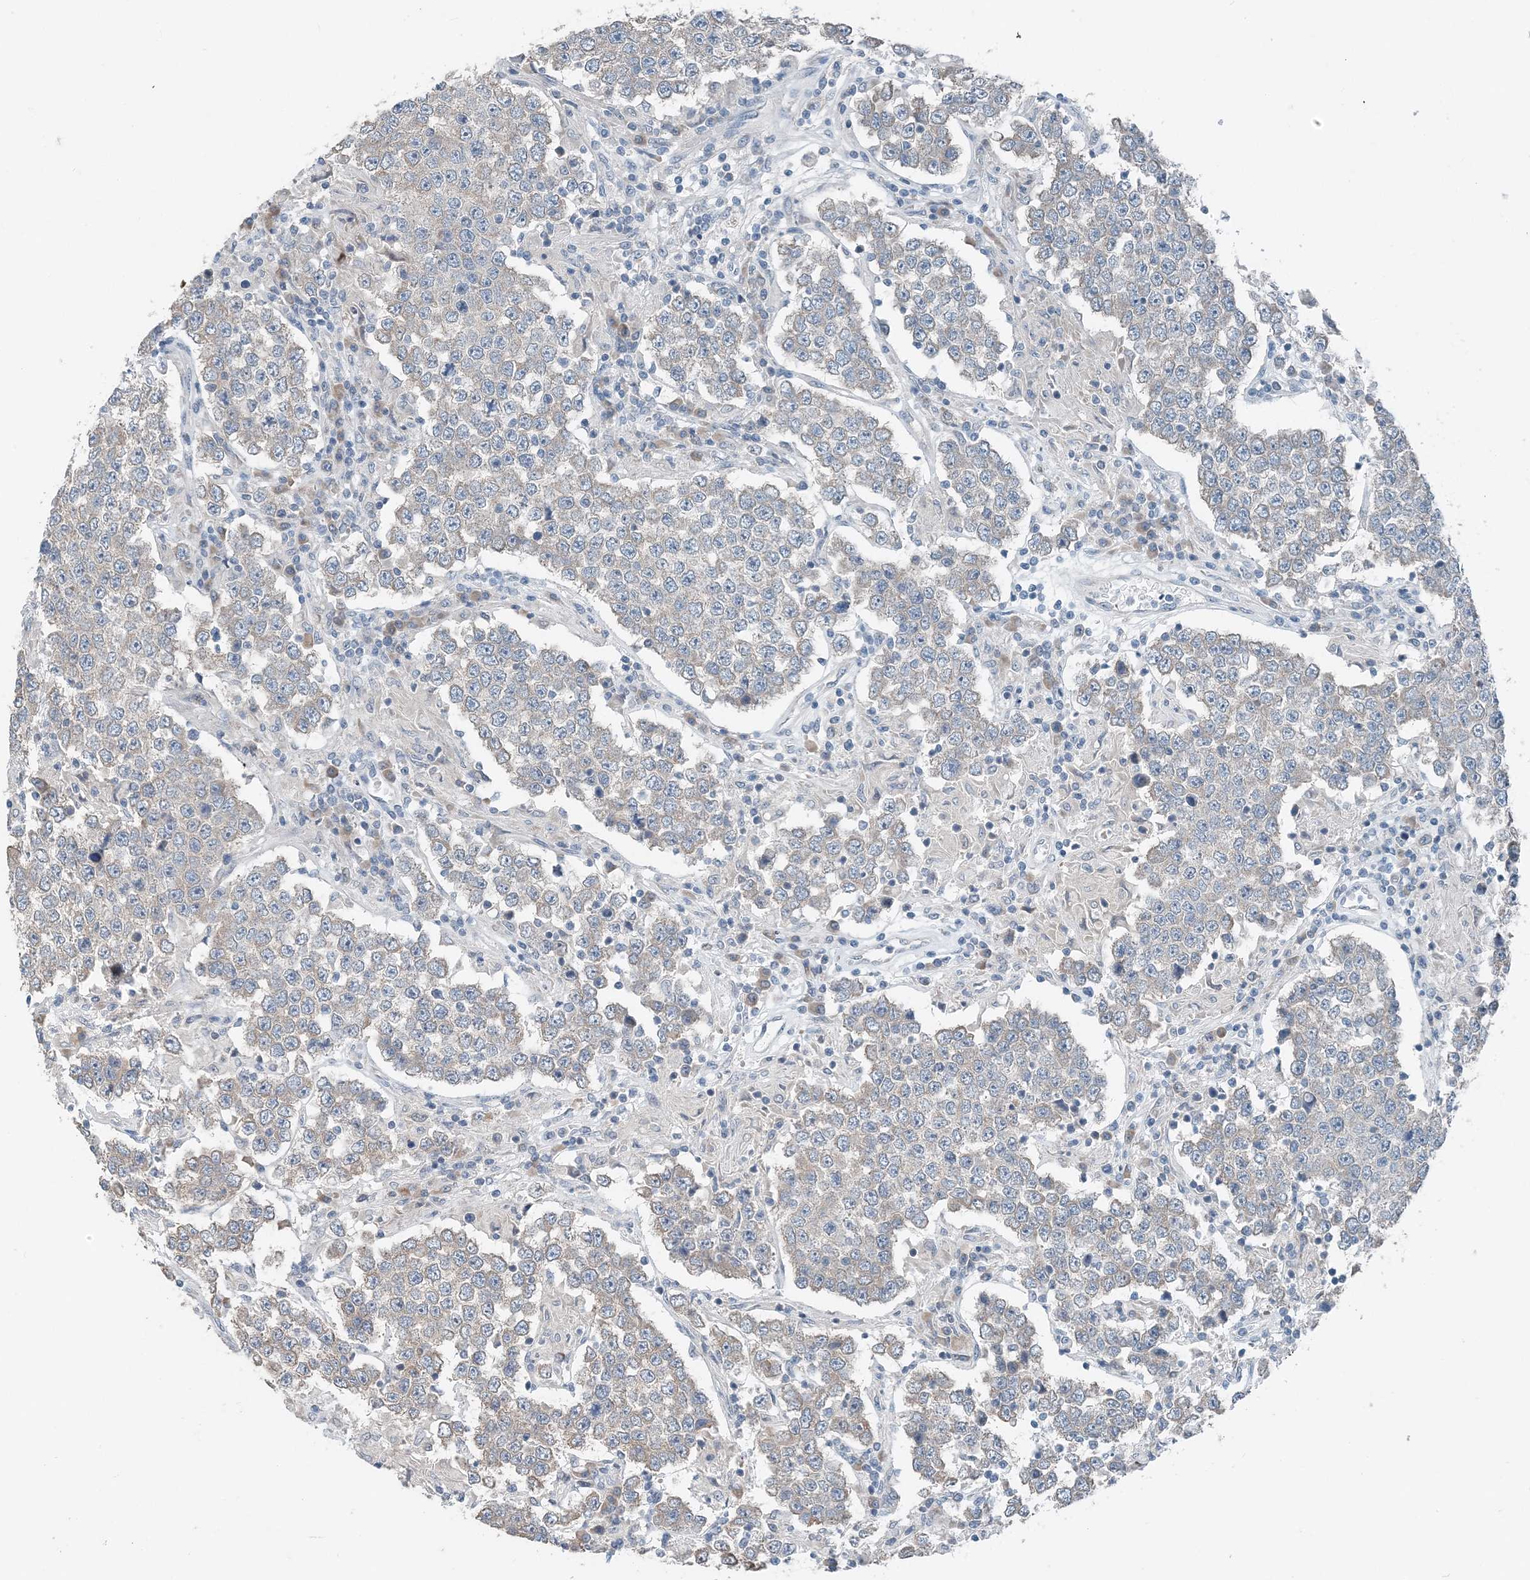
{"staining": {"intensity": "negative", "quantity": "none", "location": "none"}, "tissue": "testis cancer", "cell_type": "Tumor cells", "image_type": "cancer", "snomed": [{"axis": "morphology", "description": "Normal tissue, NOS"}, {"axis": "morphology", "description": "Urothelial carcinoma, High grade"}, {"axis": "morphology", "description": "Seminoma, NOS"}, {"axis": "morphology", "description": "Carcinoma, Embryonal, NOS"}, {"axis": "topography", "description": "Urinary bladder"}, {"axis": "topography", "description": "Testis"}], "caption": "Immunohistochemistry photomicrograph of neoplastic tissue: human testis cancer stained with DAB exhibits no significant protein staining in tumor cells.", "gene": "EEF1A2", "patient": {"sex": "male", "age": 41}}